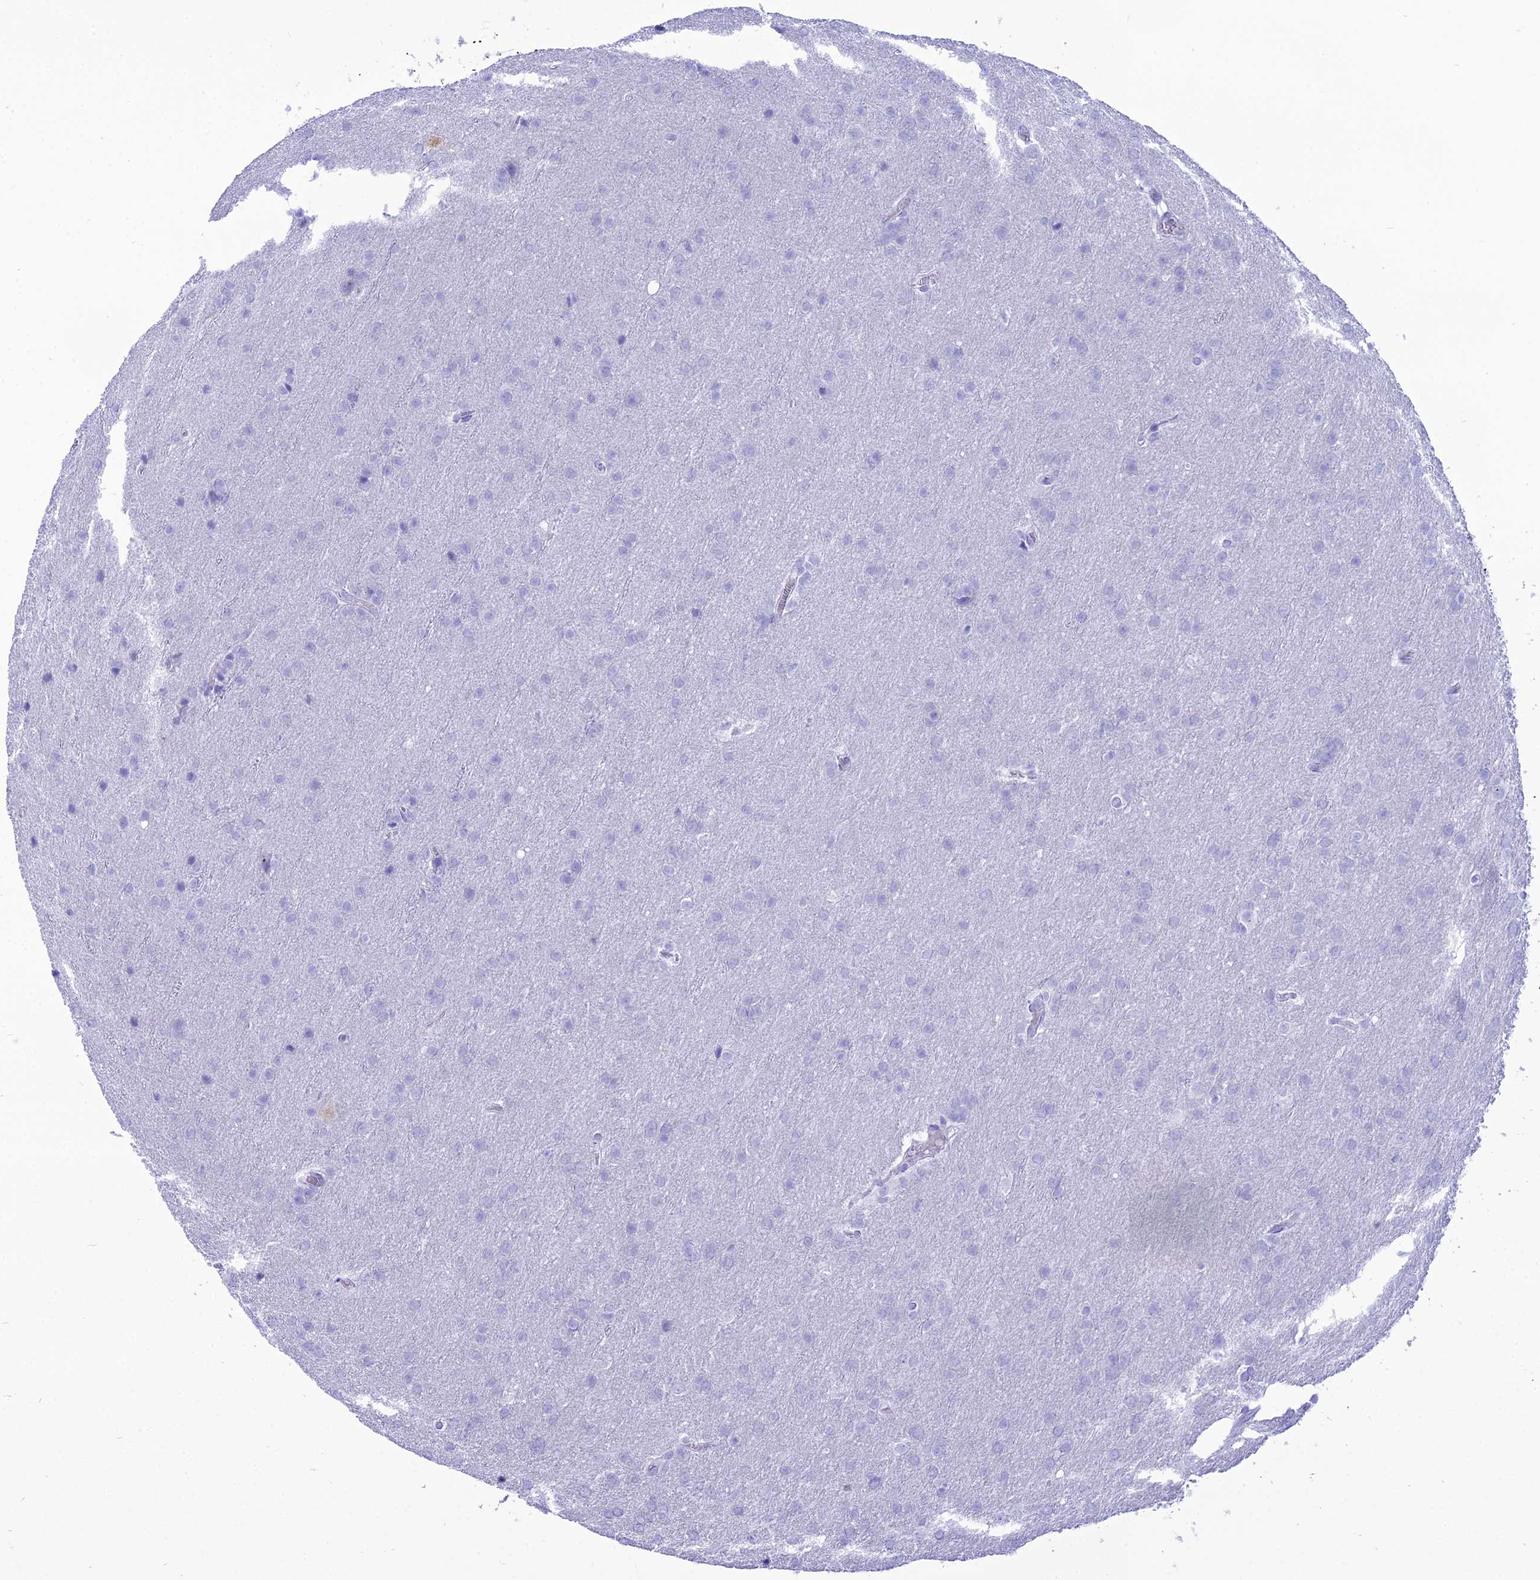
{"staining": {"intensity": "negative", "quantity": "none", "location": "none"}, "tissue": "glioma", "cell_type": "Tumor cells", "image_type": "cancer", "snomed": [{"axis": "morphology", "description": "Glioma, malignant, Low grade"}, {"axis": "topography", "description": "Brain"}], "caption": "High magnification brightfield microscopy of malignant low-grade glioma stained with DAB (brown) and counterstained with hematoxylin (blue): tumor cells show no significant expression.", "gene": "PNMA5", "patient": {"sex": "female", "age": 32}}